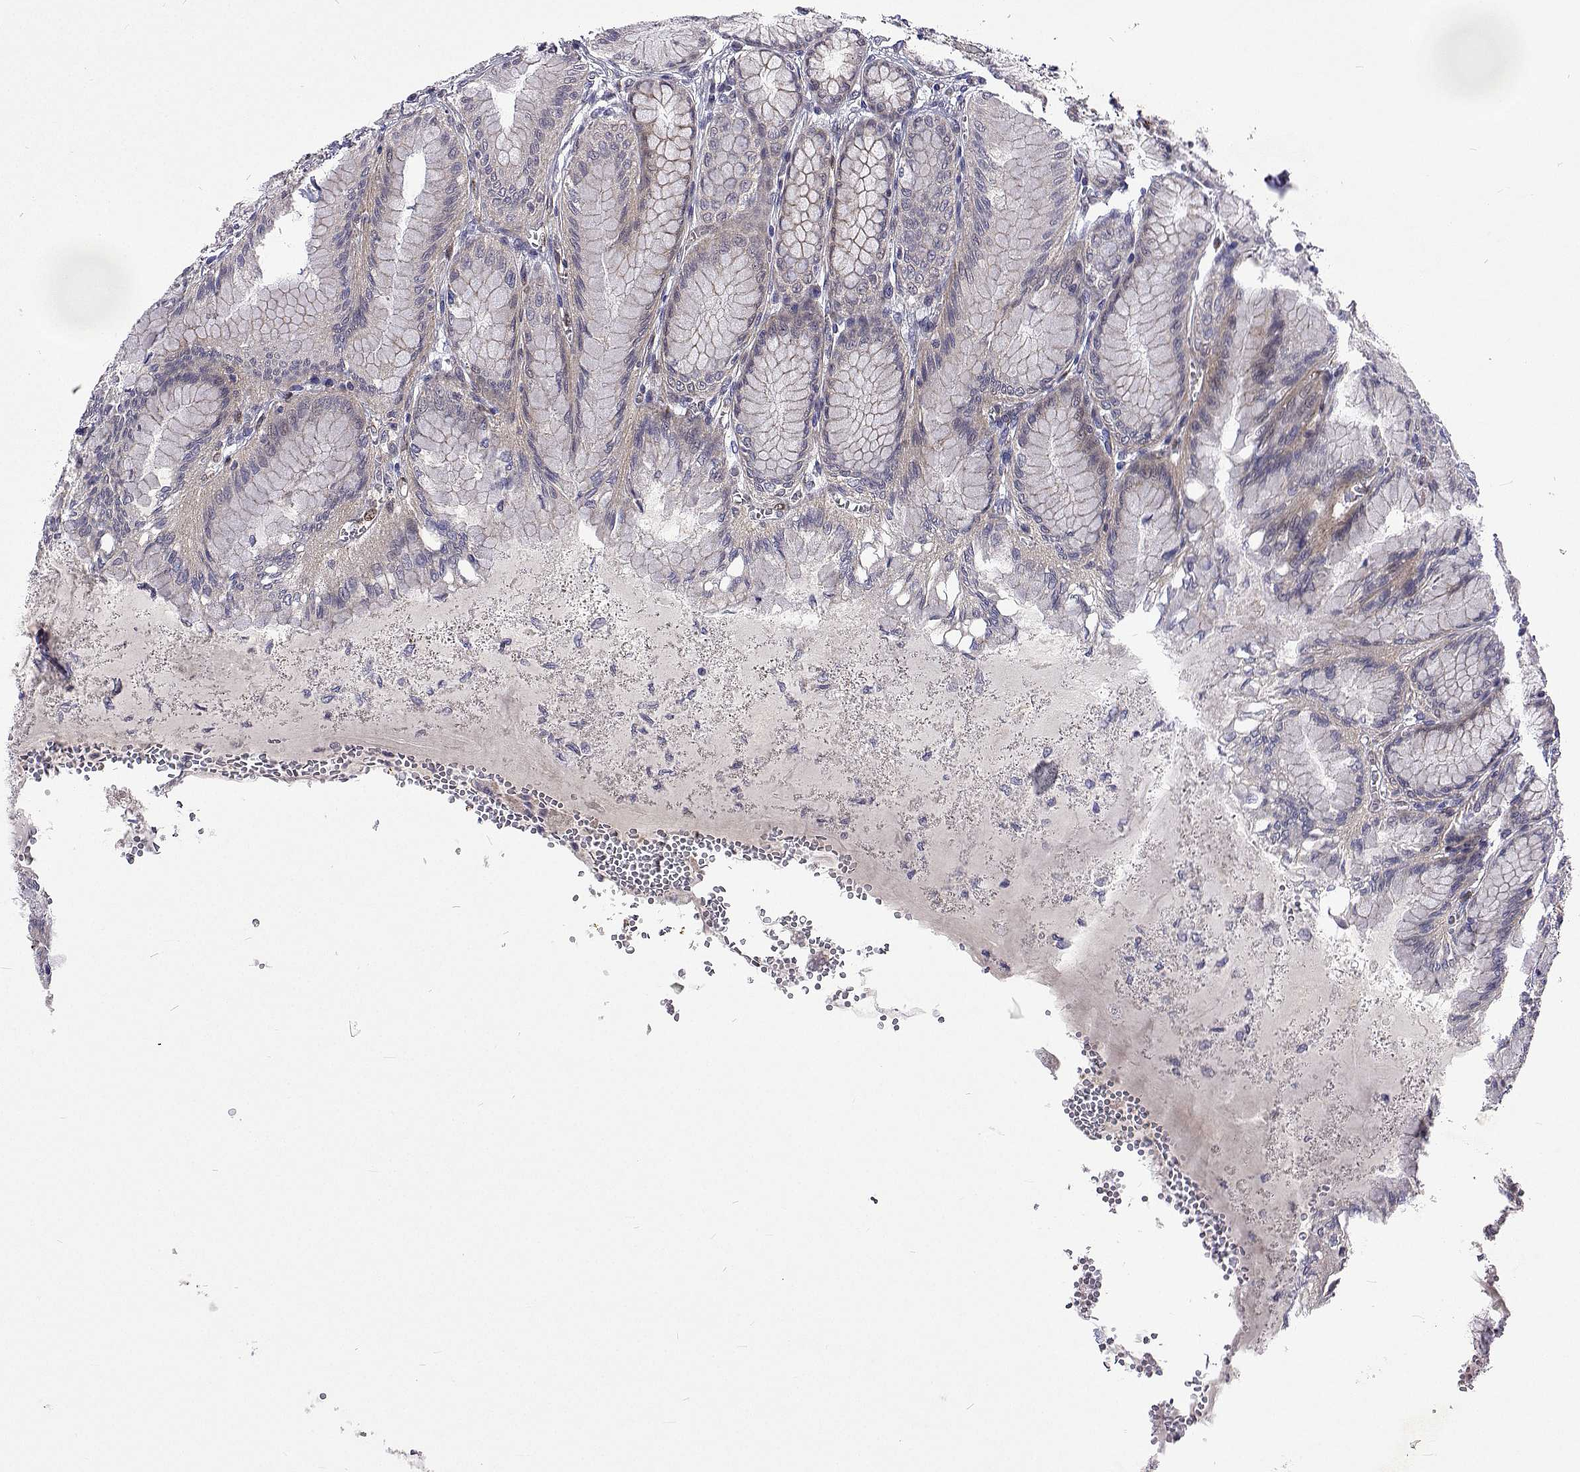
{"staining": {"intensity": "moderate", "quantity": "25%-75%", "location": "cytoplasmic/membranous"}, "tissue": "stomach", "cell_type": "Glandular cells", "image_type": "normal", "snomed": [{"axis": "morphology", "description": "Normal tissue, NOS"}, {"axis": "topography", "description": "Stomach"}, {"axis": "topography", "description": "Stomach, lower"}], "caption": "Immunohistochemical staining of unremarkable stomach demonstrates moderate cytoplasmic/membranous protein expression in about 25%-75% of glandular cells. (brown staining indicates protein expression, while blue staining denotes nuclei).", "gene": "DHTKD1", "patient": {"sex": "male", "age": 76}}